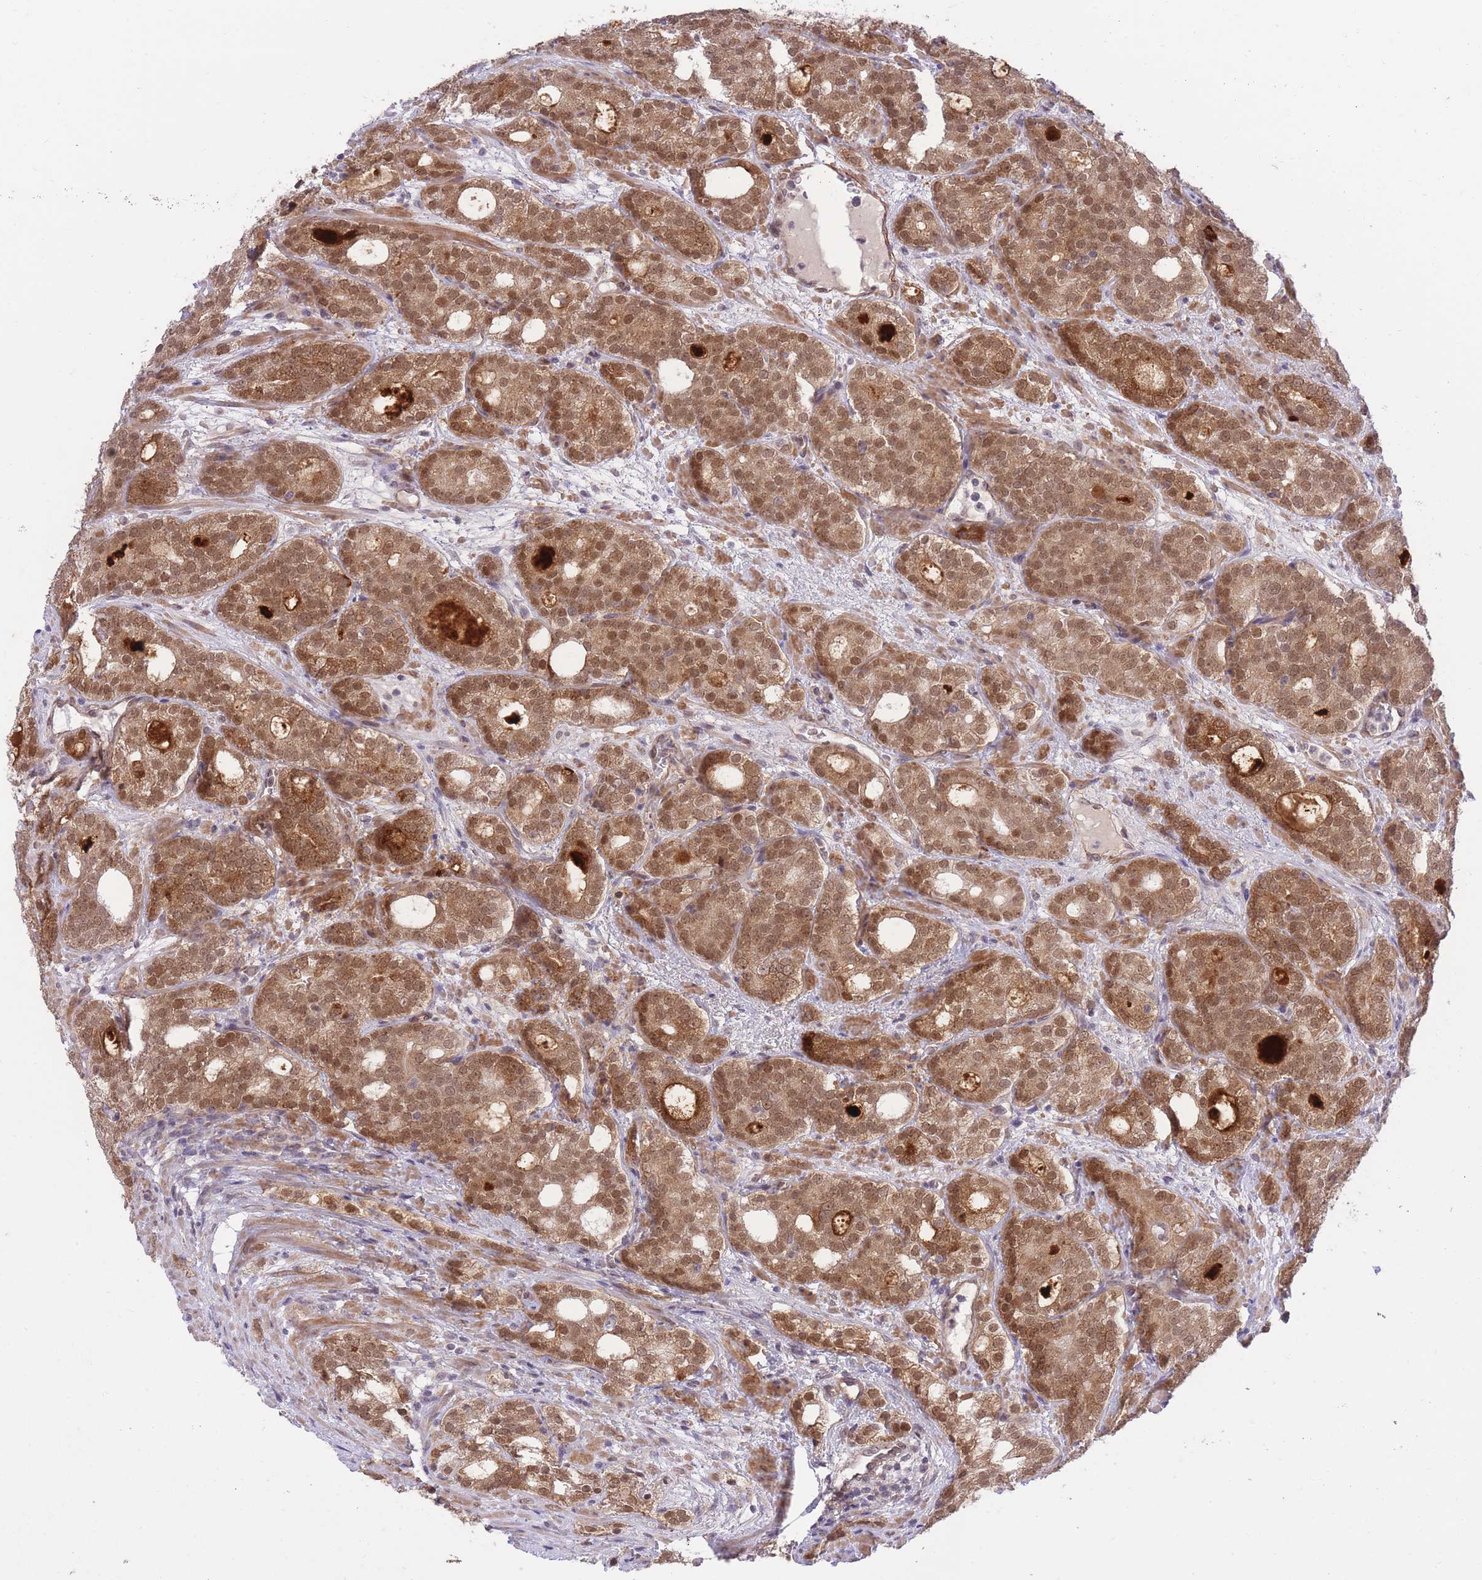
{"staining": {"intensity": "moderate", "quantity": ">75%", "location": "cytoplasmic/membranous,nuclear"}, "tissue": "prostate cancer", "cell_type": "Tumor cells", "image_type": "cancer", "snomed": [{"axis": "morphology", "description": "Adenocarcinoma, High grade"}, {"axis": "topography", "description": "Prostate"}], "caption": "Protein staining by immunohistochemistry displays moderate cytoplasmic/membranous and nuclear staining in about >75% of tumor cells in prostate cancer. (DAB (3,3'-diaminobenzidine) = brown stain, brightfield microscopy at high magnification).", "gene": "ELOA2", "patient": {"sex": "male", "age": 64}}